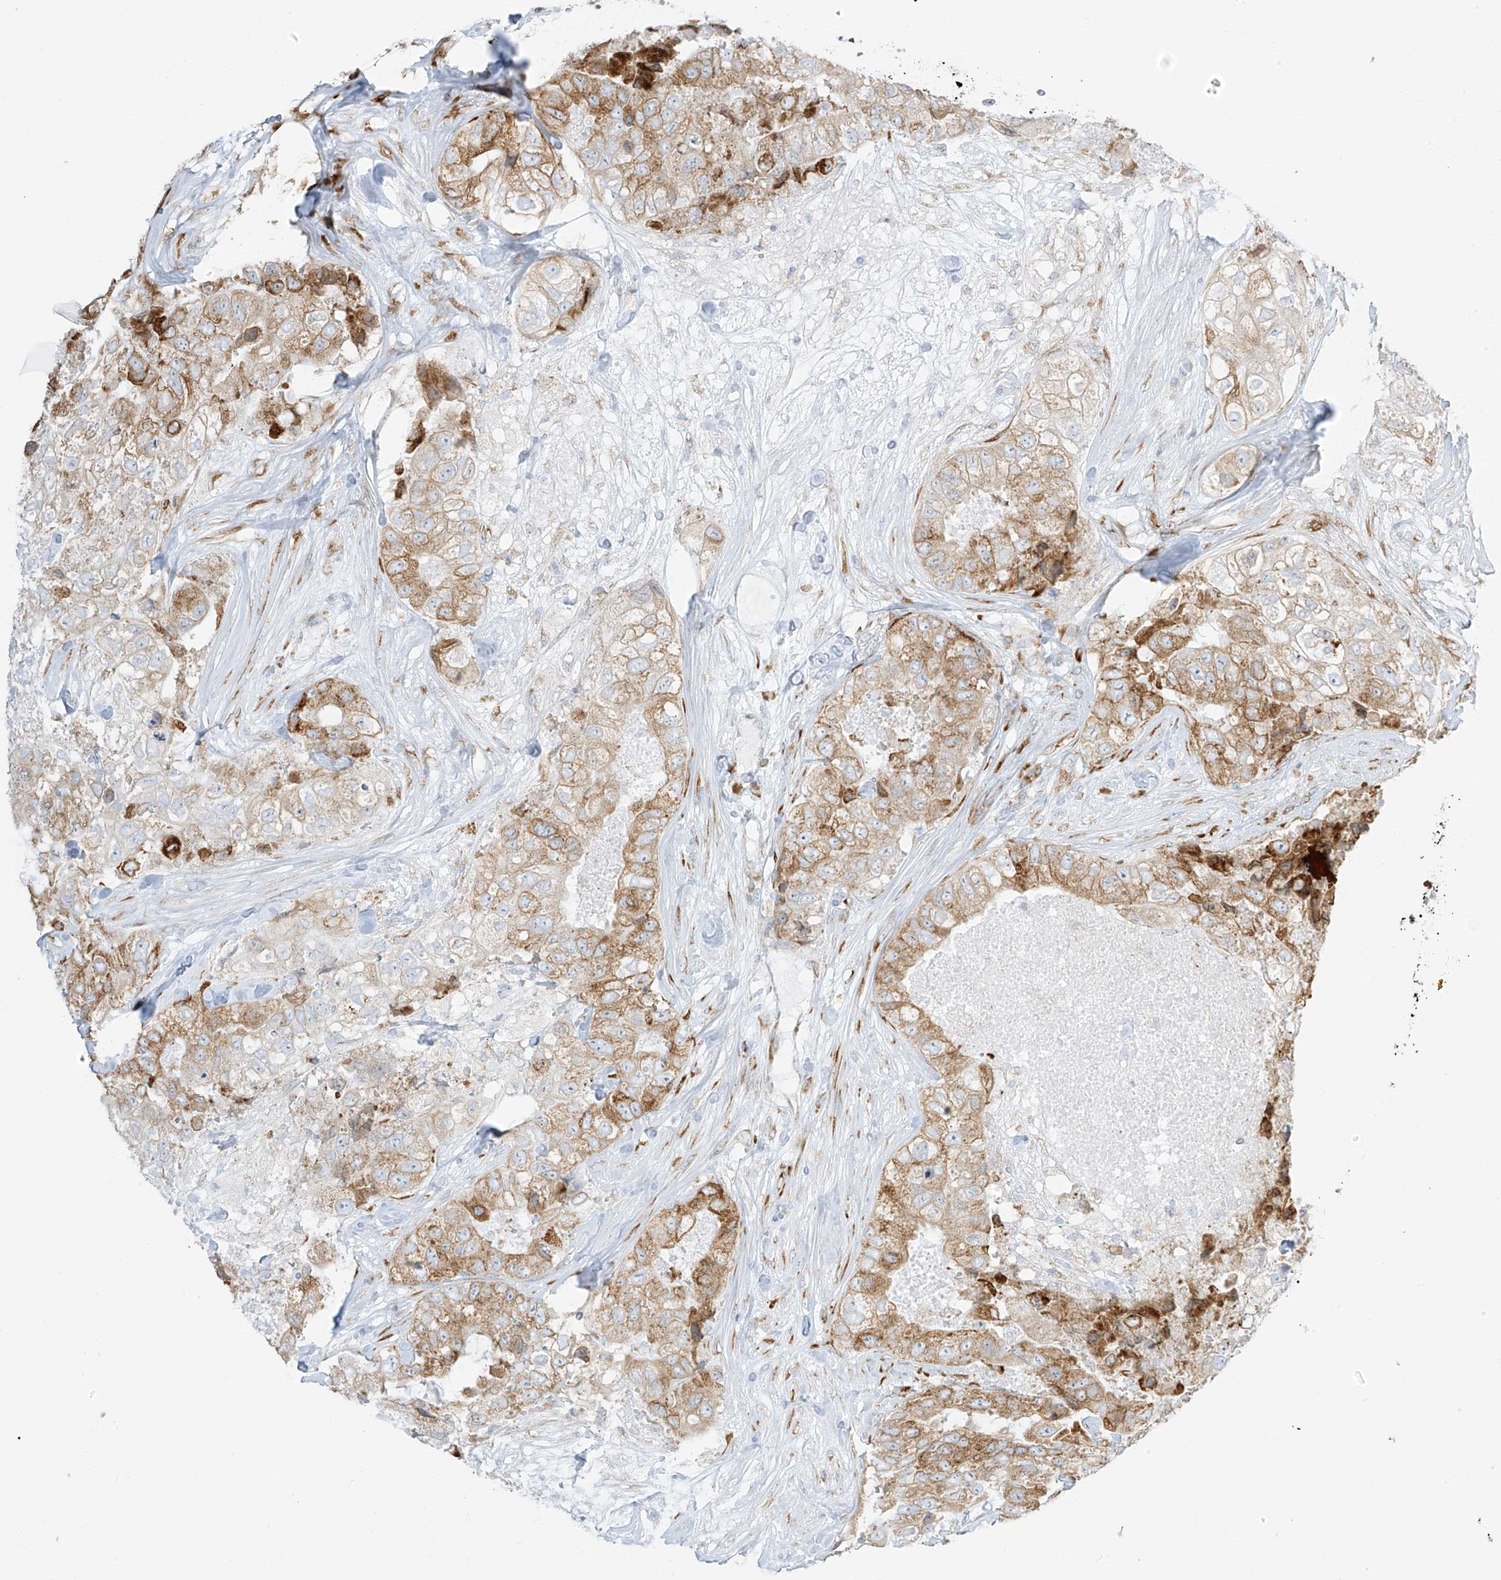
{"staining": {"intensity": "moderate", "quantity": ">75%", "location": "cytoplasmic/membranous"}, "tissue": "breast cancer", "cell_type": "Tumor cells", "image_type": "cancer", "snomed": [{"axis": "morphology", "description": "Duct carcinoma"}, {"axis": "topography", "description": "Breast"}], "caption": "Tumor cells reveal medium levels of moderate cytoplasmic/membranous staining in about >75% of cells in breast cancer.", "gene": "LRRC59", "patient": {"sex": "female", "age": 62}}